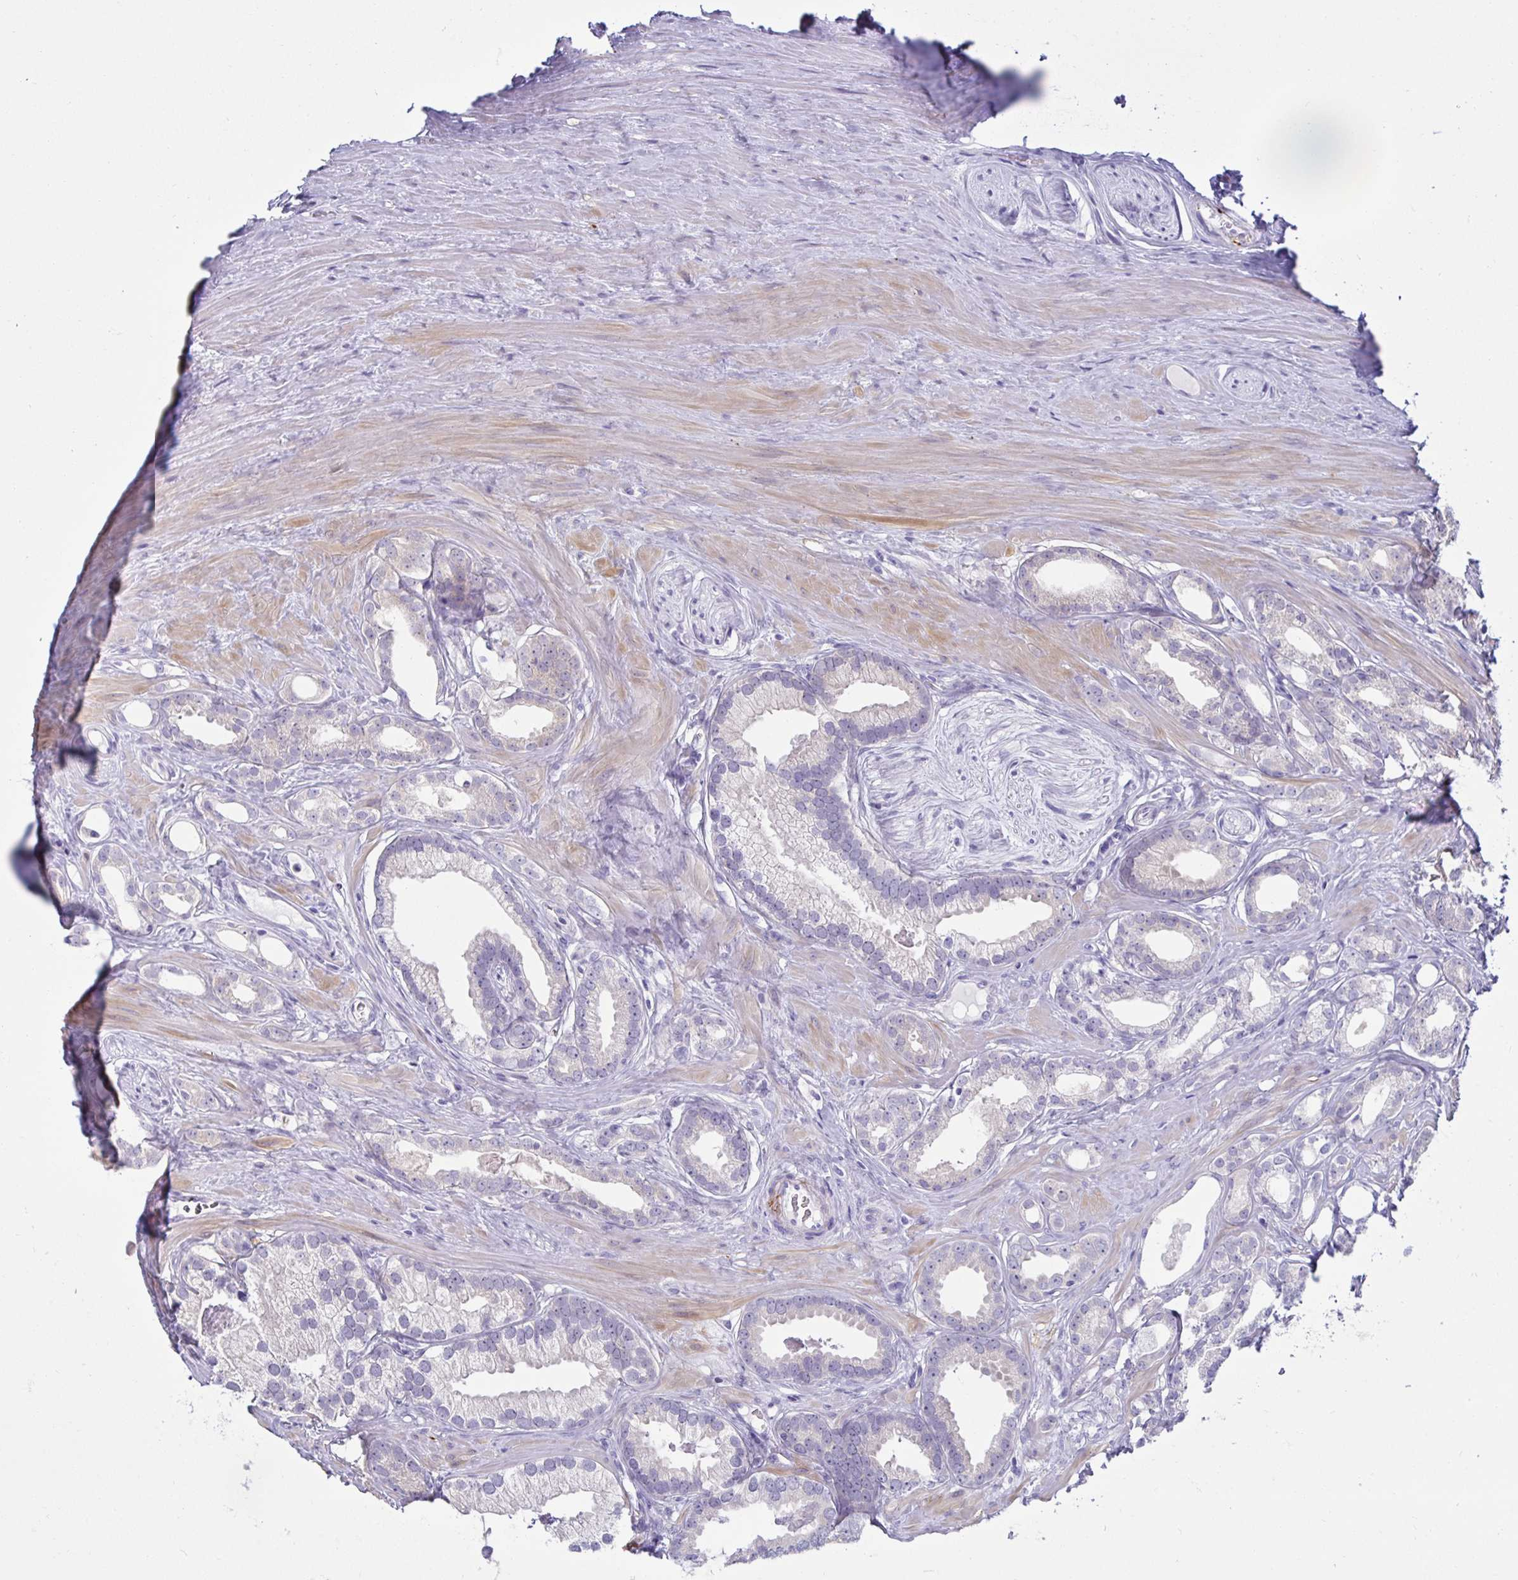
{"staining": {"intensity": "weak", "quantity": "<25%", "location": "cytoplasmic/membranous"}, "tissue": "prostate cancer", "cell_type": "Tumor cells", "image_type": "cancer", "snomed": [{"axis": "morphology", "description": "Adenocarcinoma, Low grade"}, {"axis": "topography", "description": "Prostate"}], "caption": "The immunohistochemistry image has no significant expression in tumor cells of adenocarcinoma (low-grade) (prostate) tissue.", "gene": "MON2", "patient": {"sex": "male", "age": 65}}